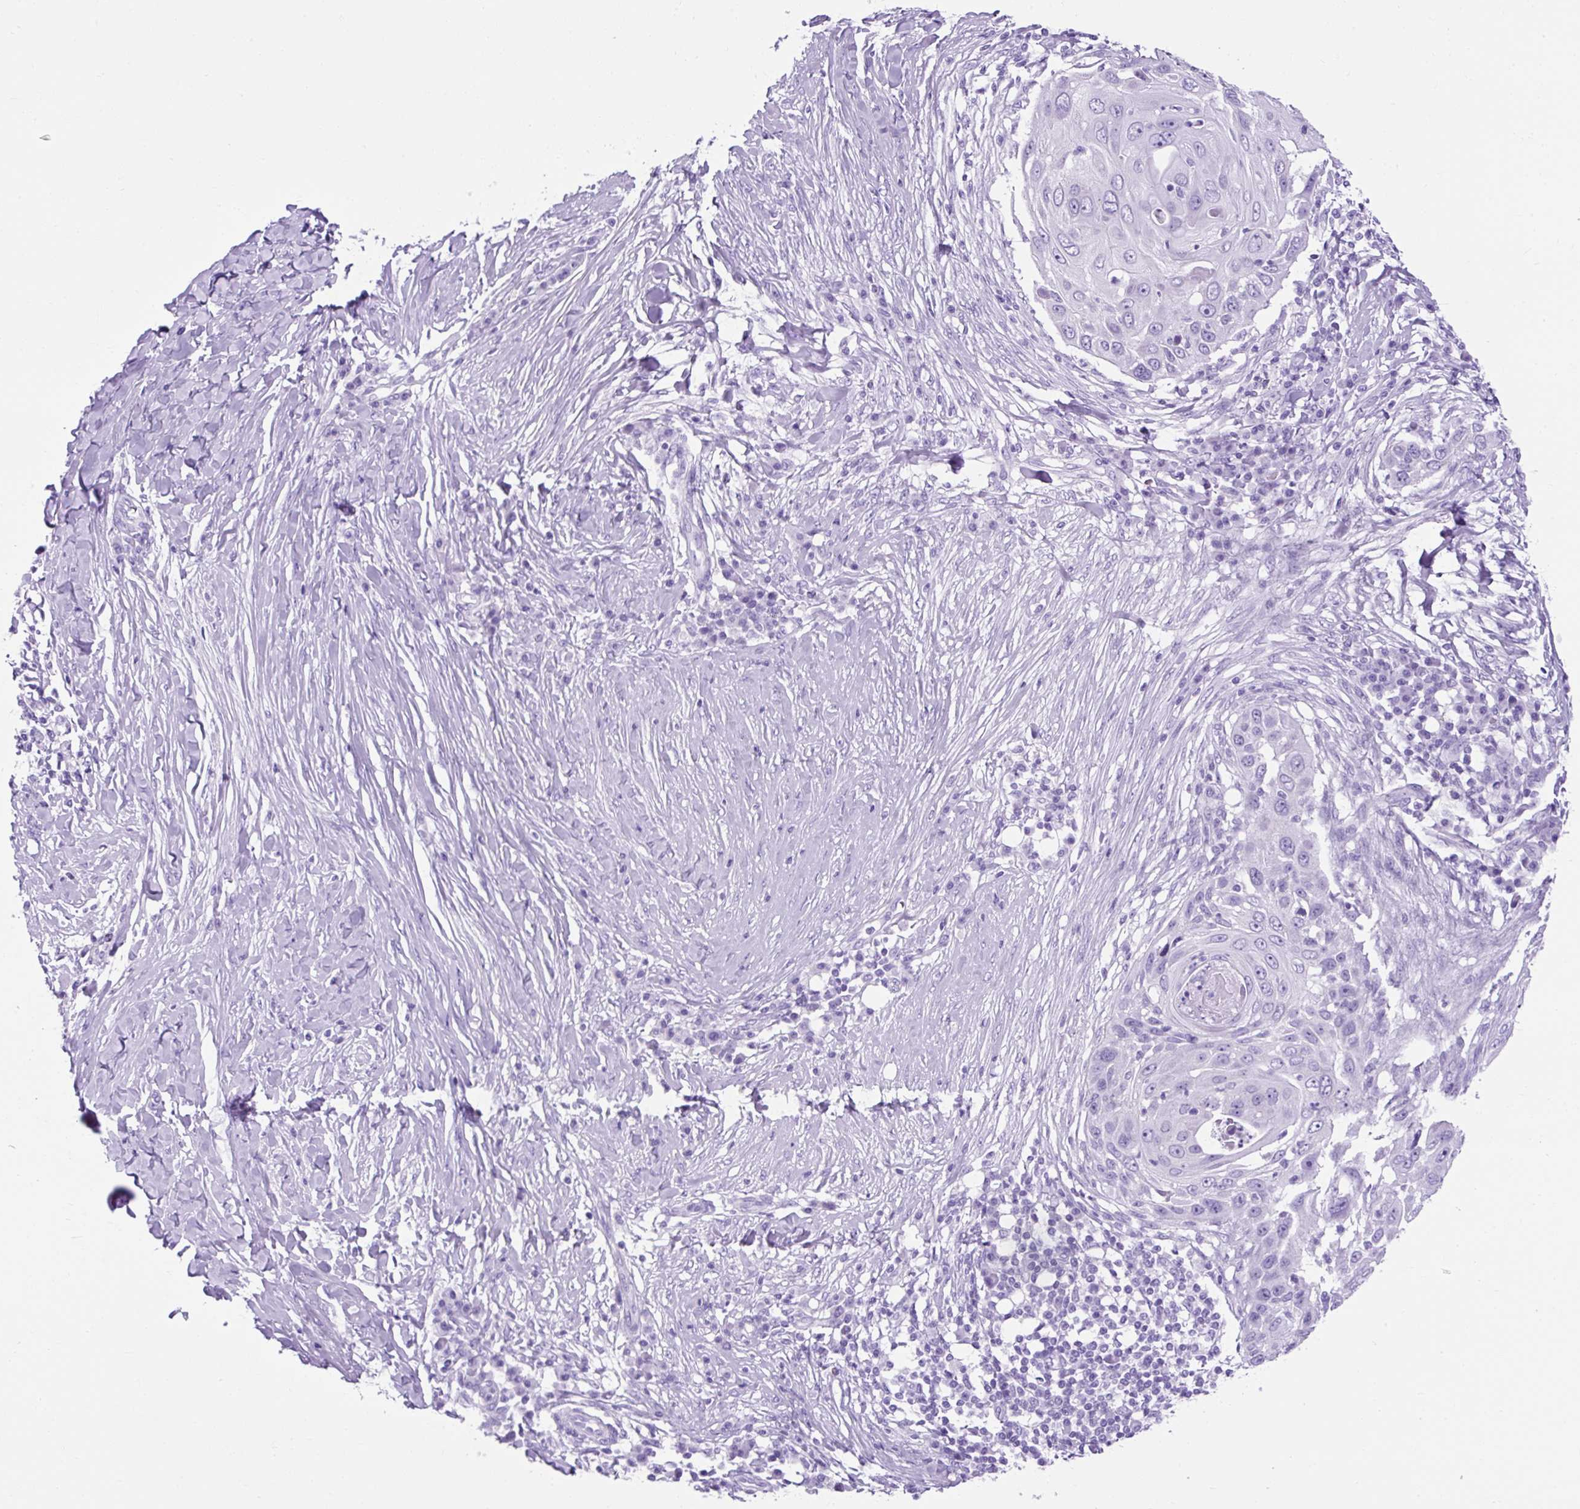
{"staining": {"intensity": "negative", "quantity": "none", "location": "none"}, "tissue": "skin cancer", "cell_type": "Tumor cells", "image_type": "cancer", "snomed": [{"axis": "morphology", "description": "Squamous cell carcinoma, NOS"}, {"axis": "topography", "description": "Skin"}], "caption": "Immunohistochemical staining of human skin cancer exhibits no significant staining in tumor cells.", "gene": "KRT12", "patient": {"sex": "female", "age": 44}}